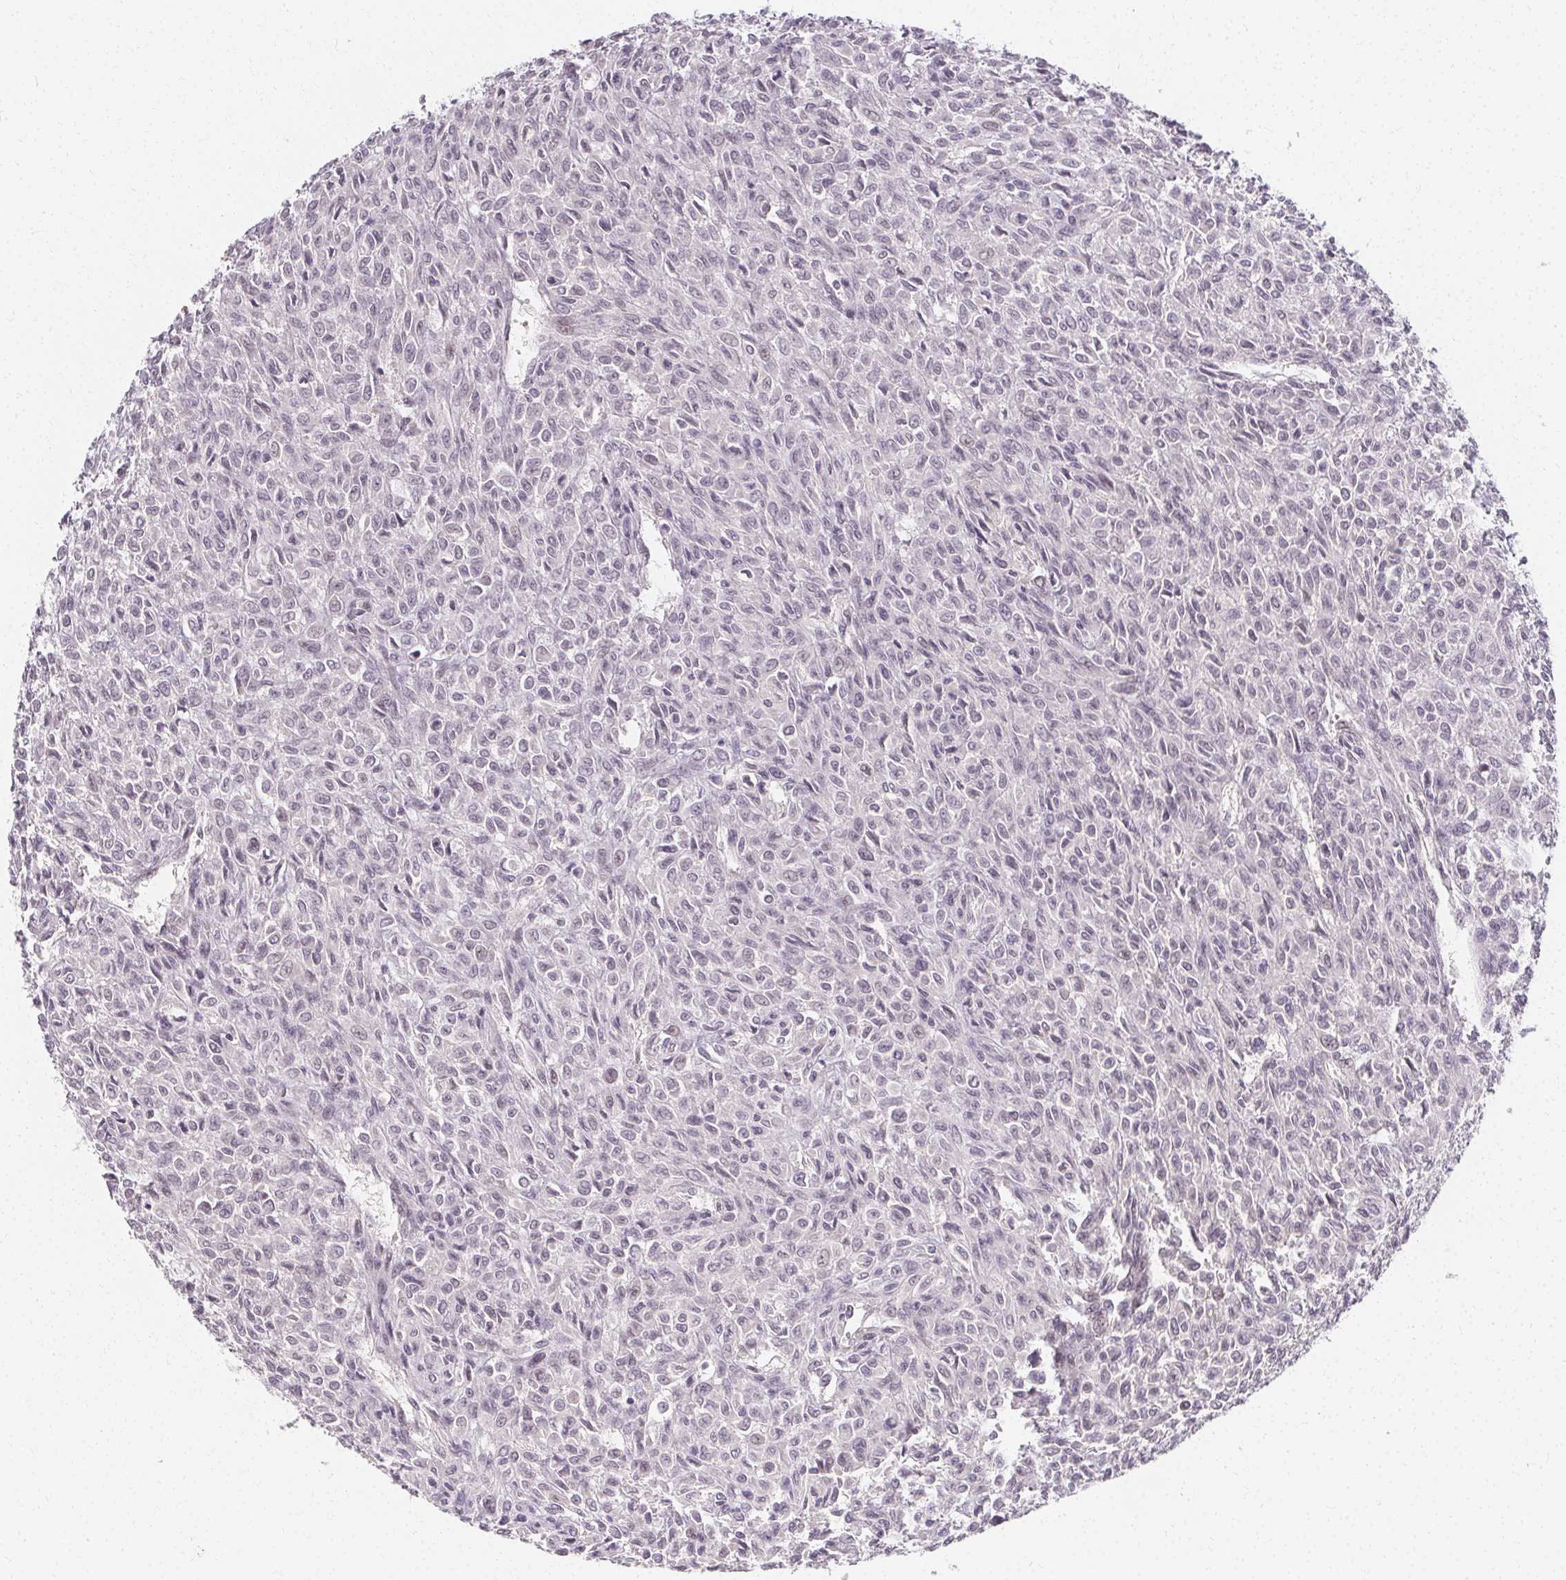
{"staining": {"intensity": "negative", "quantity": "none", "location": "none"}, "tissue": "renal cancer", "cell_type": "Tumor cells", "image_type": "cancer", "snomed": [{"axis": "morphology", "description": "Adenocarcinoma, NOS"}, {"axis": "topography", "description": "Kidney"}], "caption": "An immunohistochemistry histopathology image of renal adenocarcinoma is shown. There is no staining in tumor cells of renal adenocarcinoma.", "gene": "CLCNKB", "patient": {"sex": "male", "age": 58}}